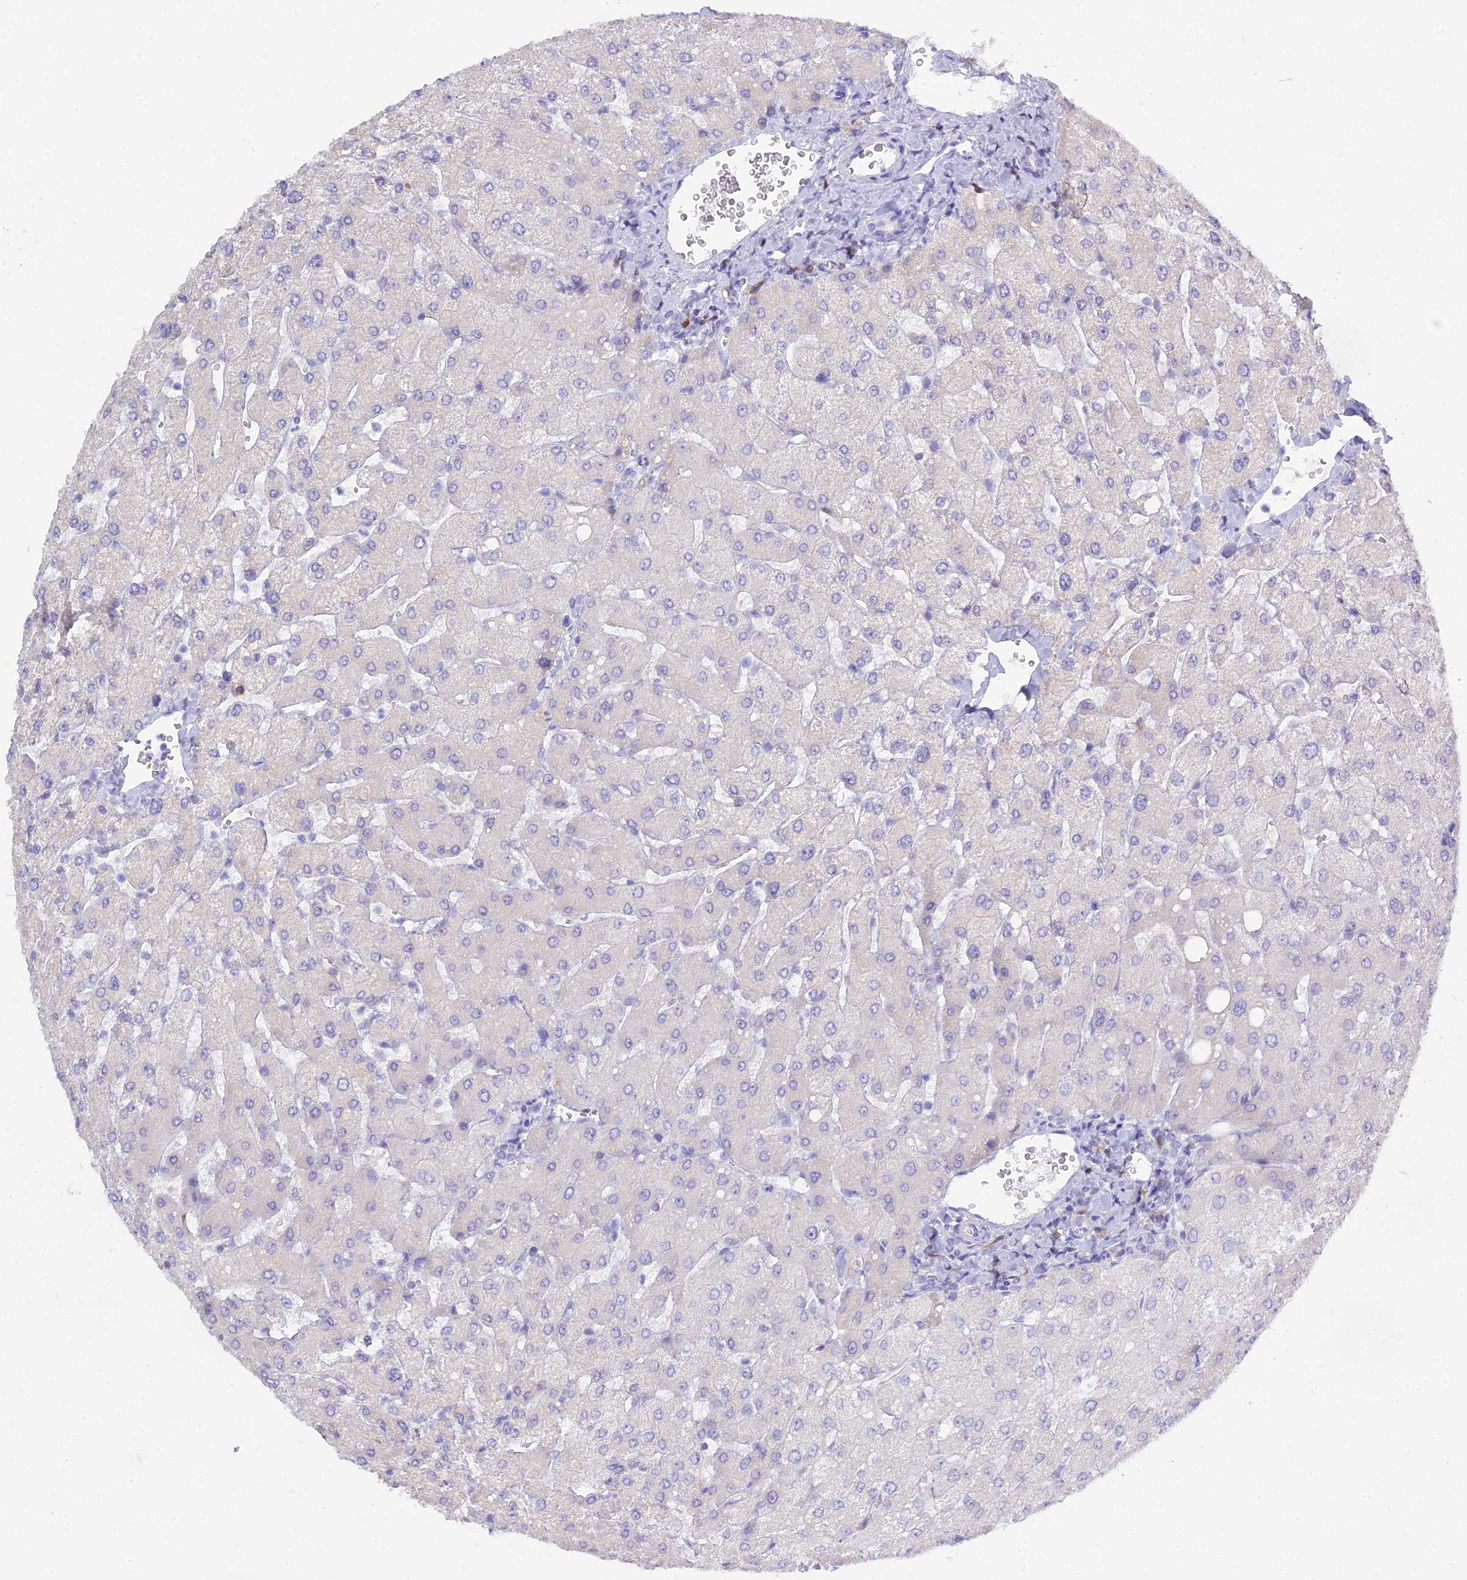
{"staining": {"intensity": "negative", "quantity": "none", "location": "none"}, "tissue": "liver", "cell_type": "Cholangiocytes", "image_type": "normal", "snomed": [{"axis": "morphology", "description": "Normal tissue, NOS"}, {"axis": "topography", "description": "Liver"}], "caption": "High power microscopy photomicrograph of an immunohistochemistry (IHC) image of normal liver, revealing no significant expression in cholangiocytes.", "gene": "CD5", "patient": {"sex": "male", "age": 55}}